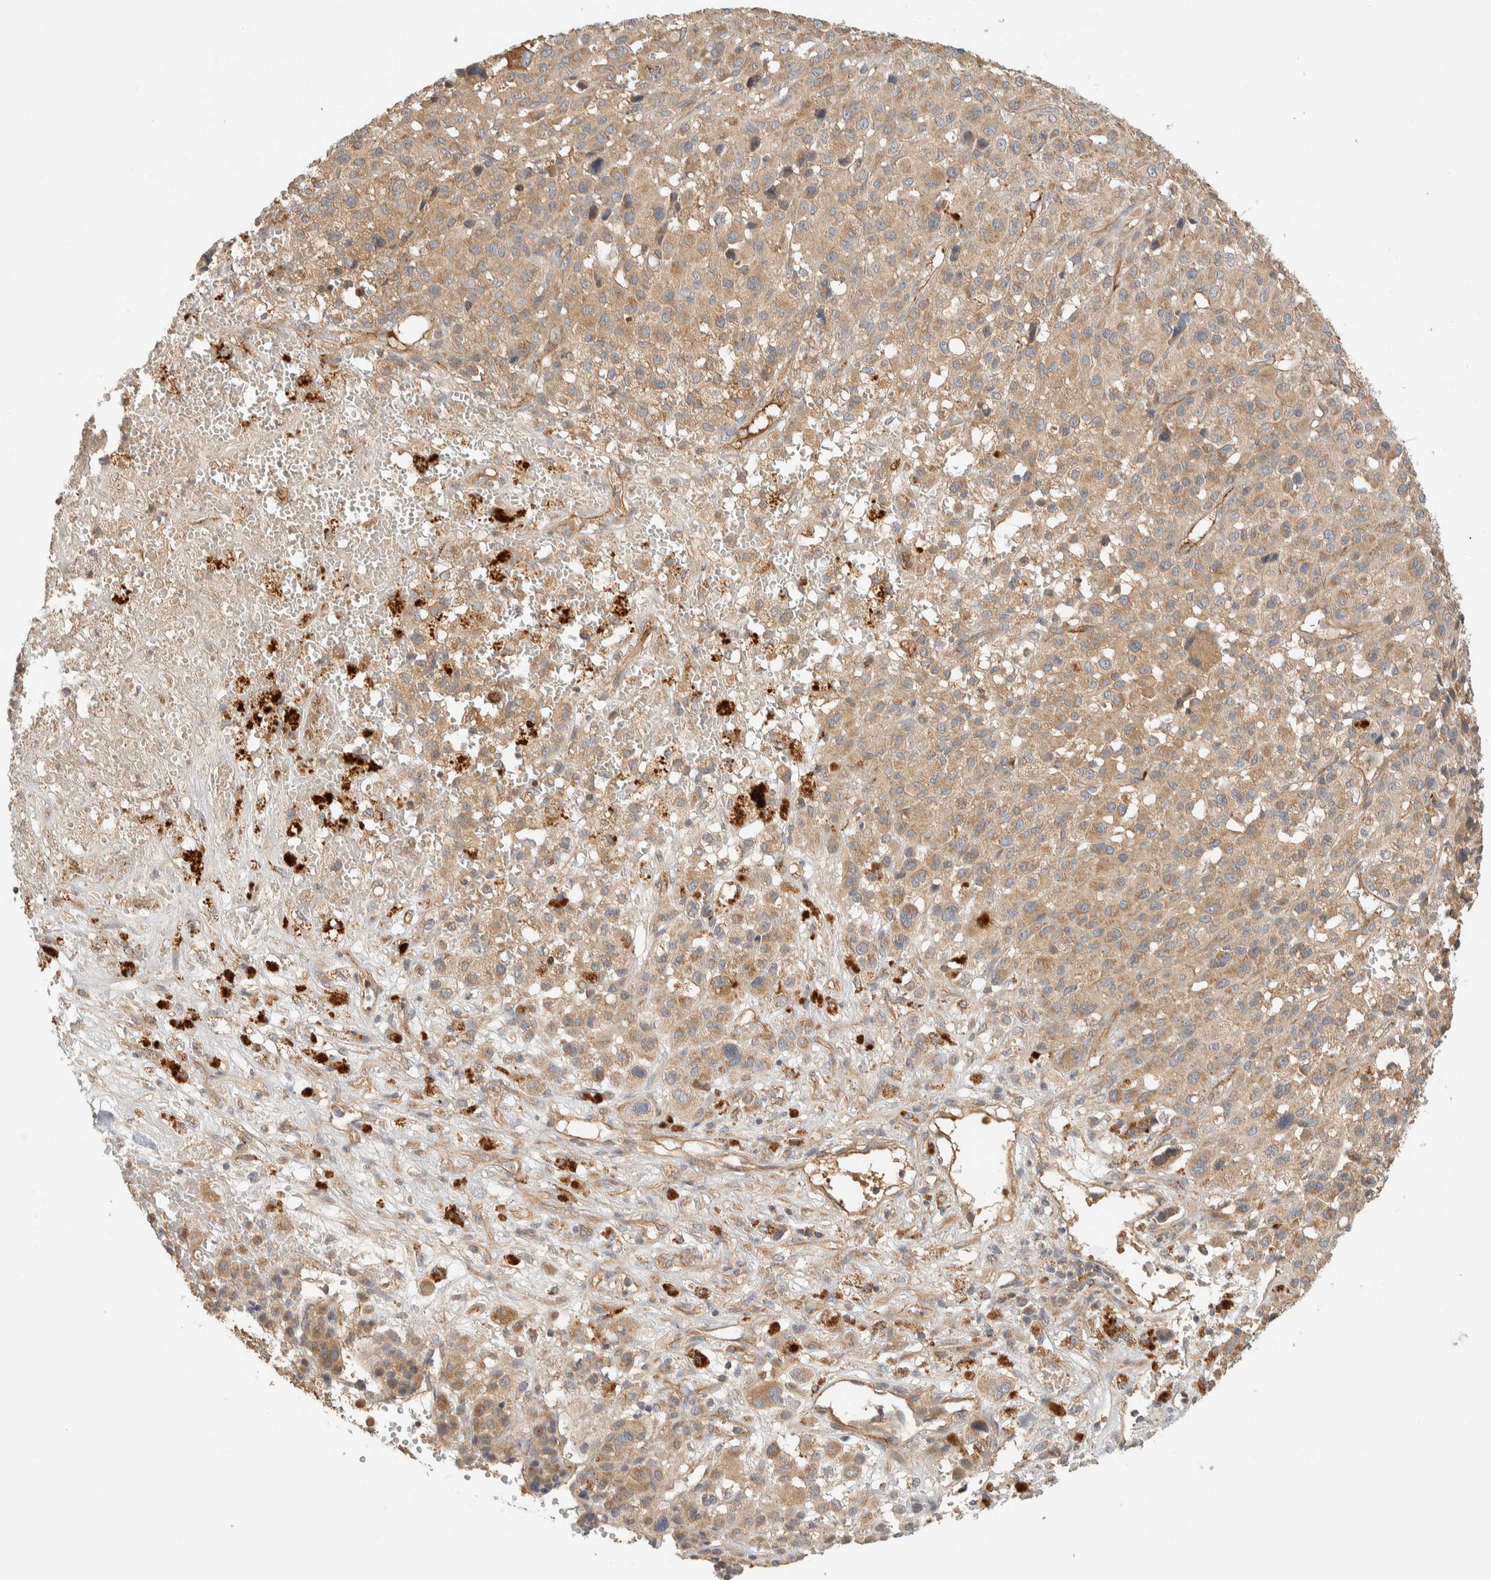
{"staining": {"intensity": "moderate", "quantity": ">75%", "location": "cytoplasmic/membranous"}, "tissue": "melanoma", "cell_type": "Tumor cells", "image_type": "cancer", "snomed": [{"axis": "morphology", "description": "Malignant melanoma, Metastatic site"}, {"axis": "topography", "description": "Skin"}], "caption": "Moderate cytoplasmic/membranous positivity is present in about >75% of tumor cells in malignant melanoma (metastatic site). The staining is performed using DAB (3,3'-diaminobenzidine) brown chromogen to label protein expression. The nuclei are counter-stained blue using hematoxylin.", "gene": "FAM167A", "patient": {"sex": "female", "age": 74}}